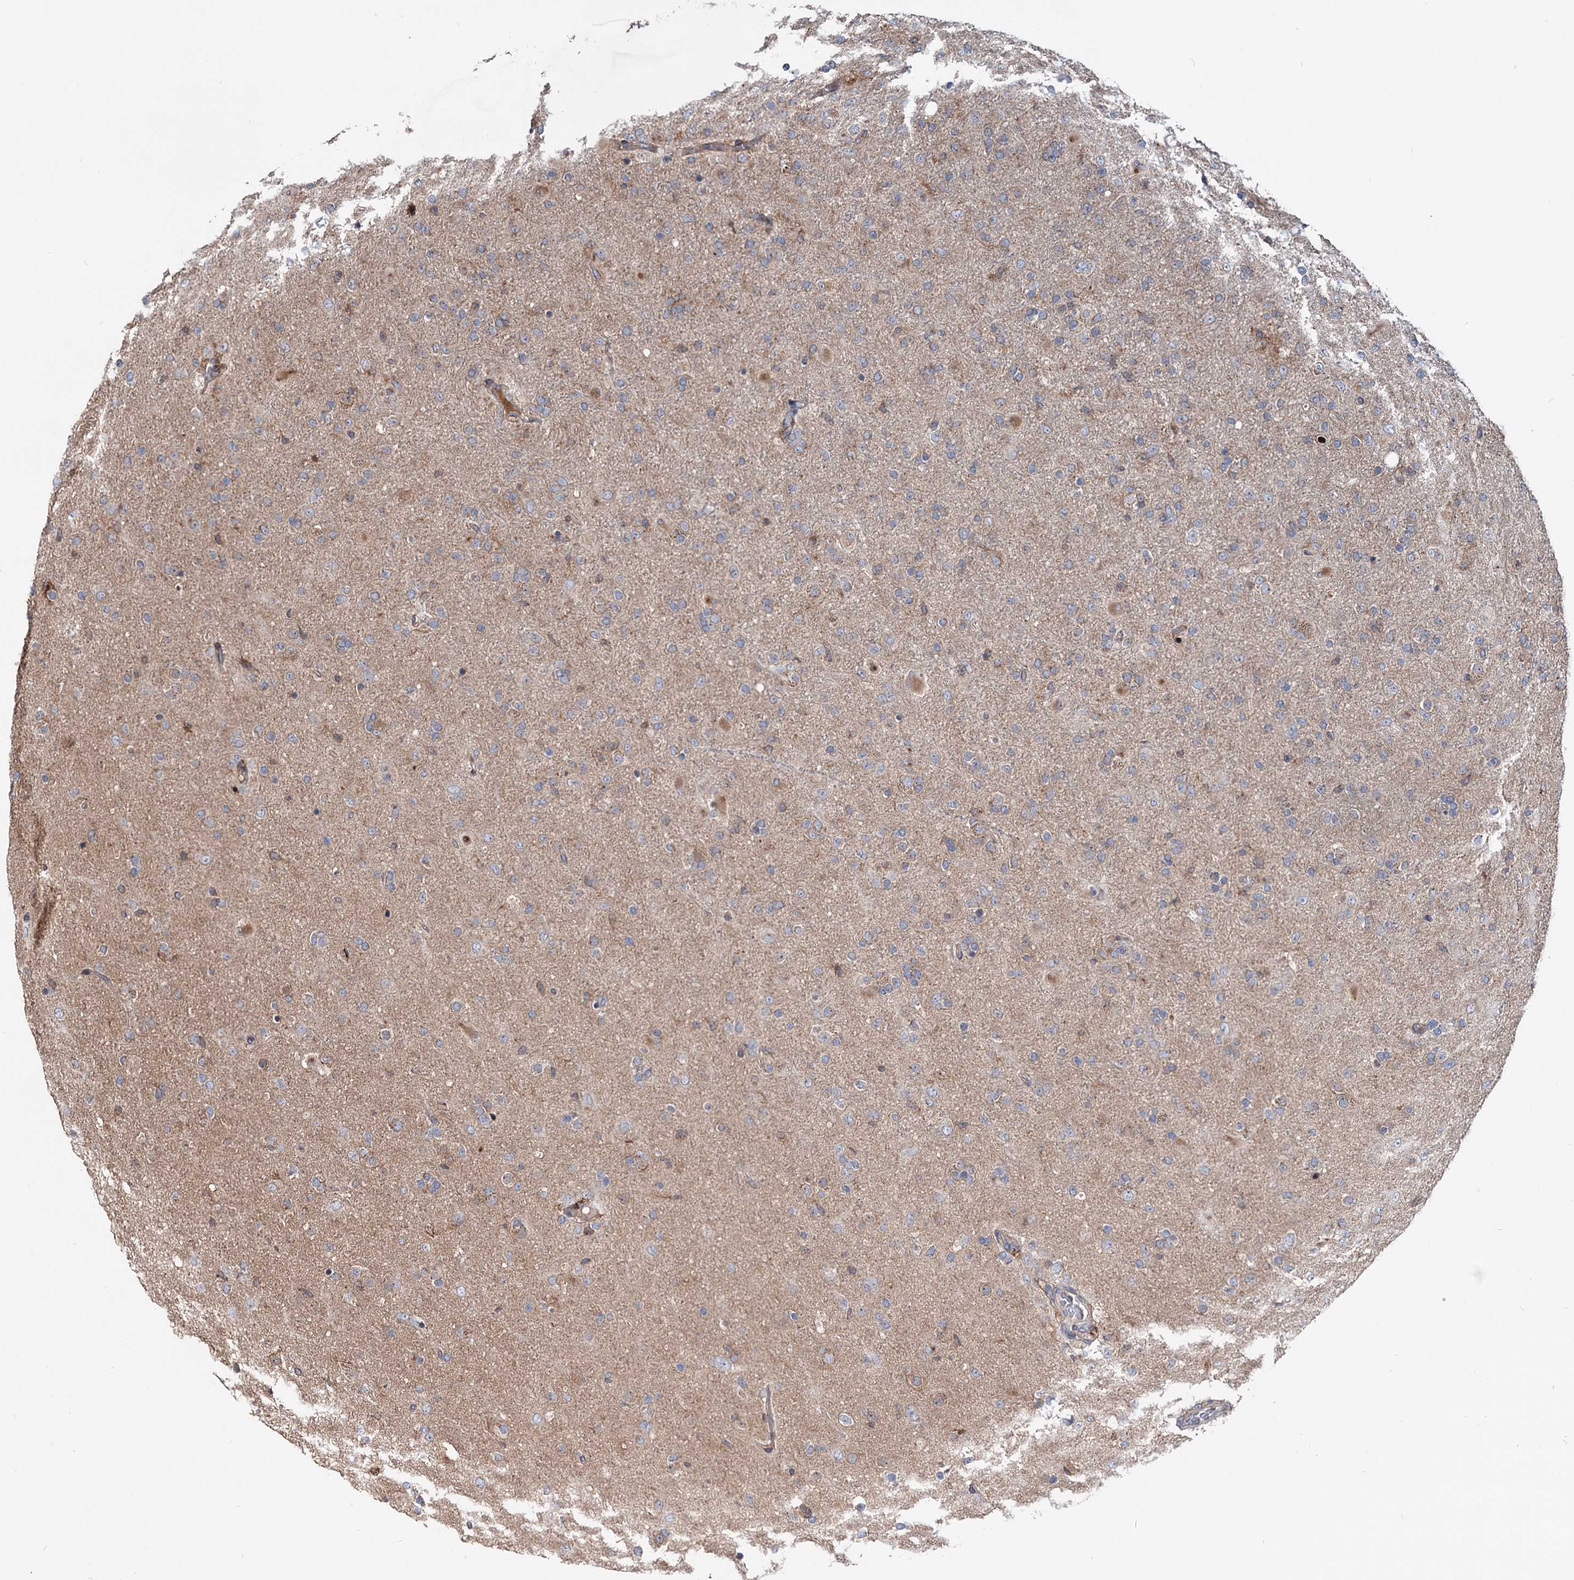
{"staining": {"intensity": "weak", "quantity": "<25%", "location": "cytoplasmic/membranous"}, "tissue": "glioma", "cell_type": "Tumor cells", "image_type": "cancer", "snomed": [{"axis": "morphology", "description": "Glioma, malignant, Low grade"}, {"axis": "topography", "description": "Brain"}], "caption": "High magnification brightfield microscopy of glioma stained with DAB (brown) and counterstained with hematoxylin (blue): tumor cells show no significant expression.", "gene": "RNF111", "patient": {"sex": "male", "age": 65}}